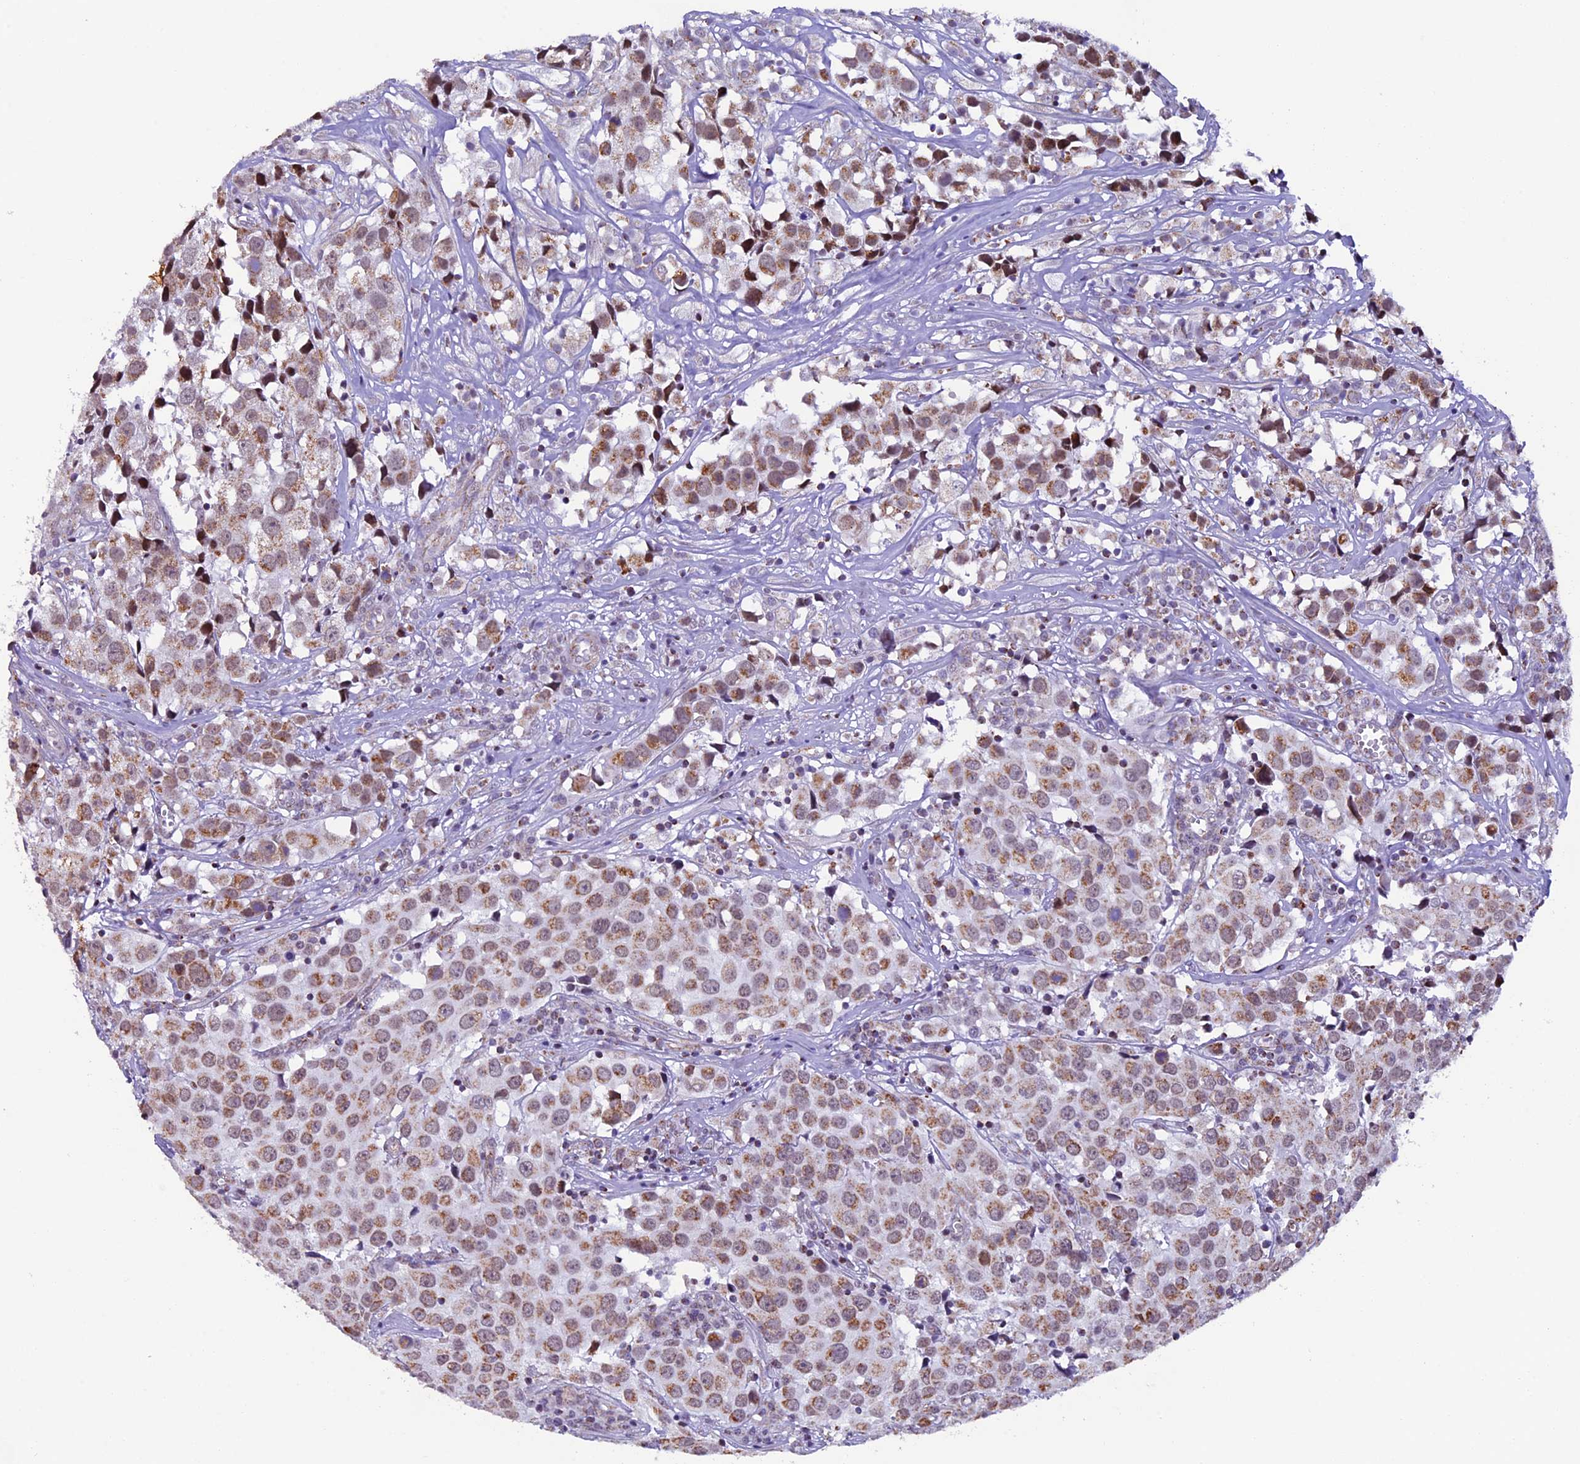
{"staining": {"intensity": "moderate", "quantity": ">75%", "location": "cytoplasmic/membranous,nuclear"}, "tissue": "urothelial cancer", "cell_type": "Tumor cells", "image_type": "cancer", "snomed": [{"axis": "morphology", "description": "Urothelial carcinoma, High grade"}, {"axis": "topography", "description": "Urinary bladder"}], "caption": "Moderate cytoplasmic/membranous and nuclear staining is present in approximately >75% of tumor cells in high-grade urothelial carcinoma.", "gene": "TFAM", "patient": {"sex": "female", "age": 75}}